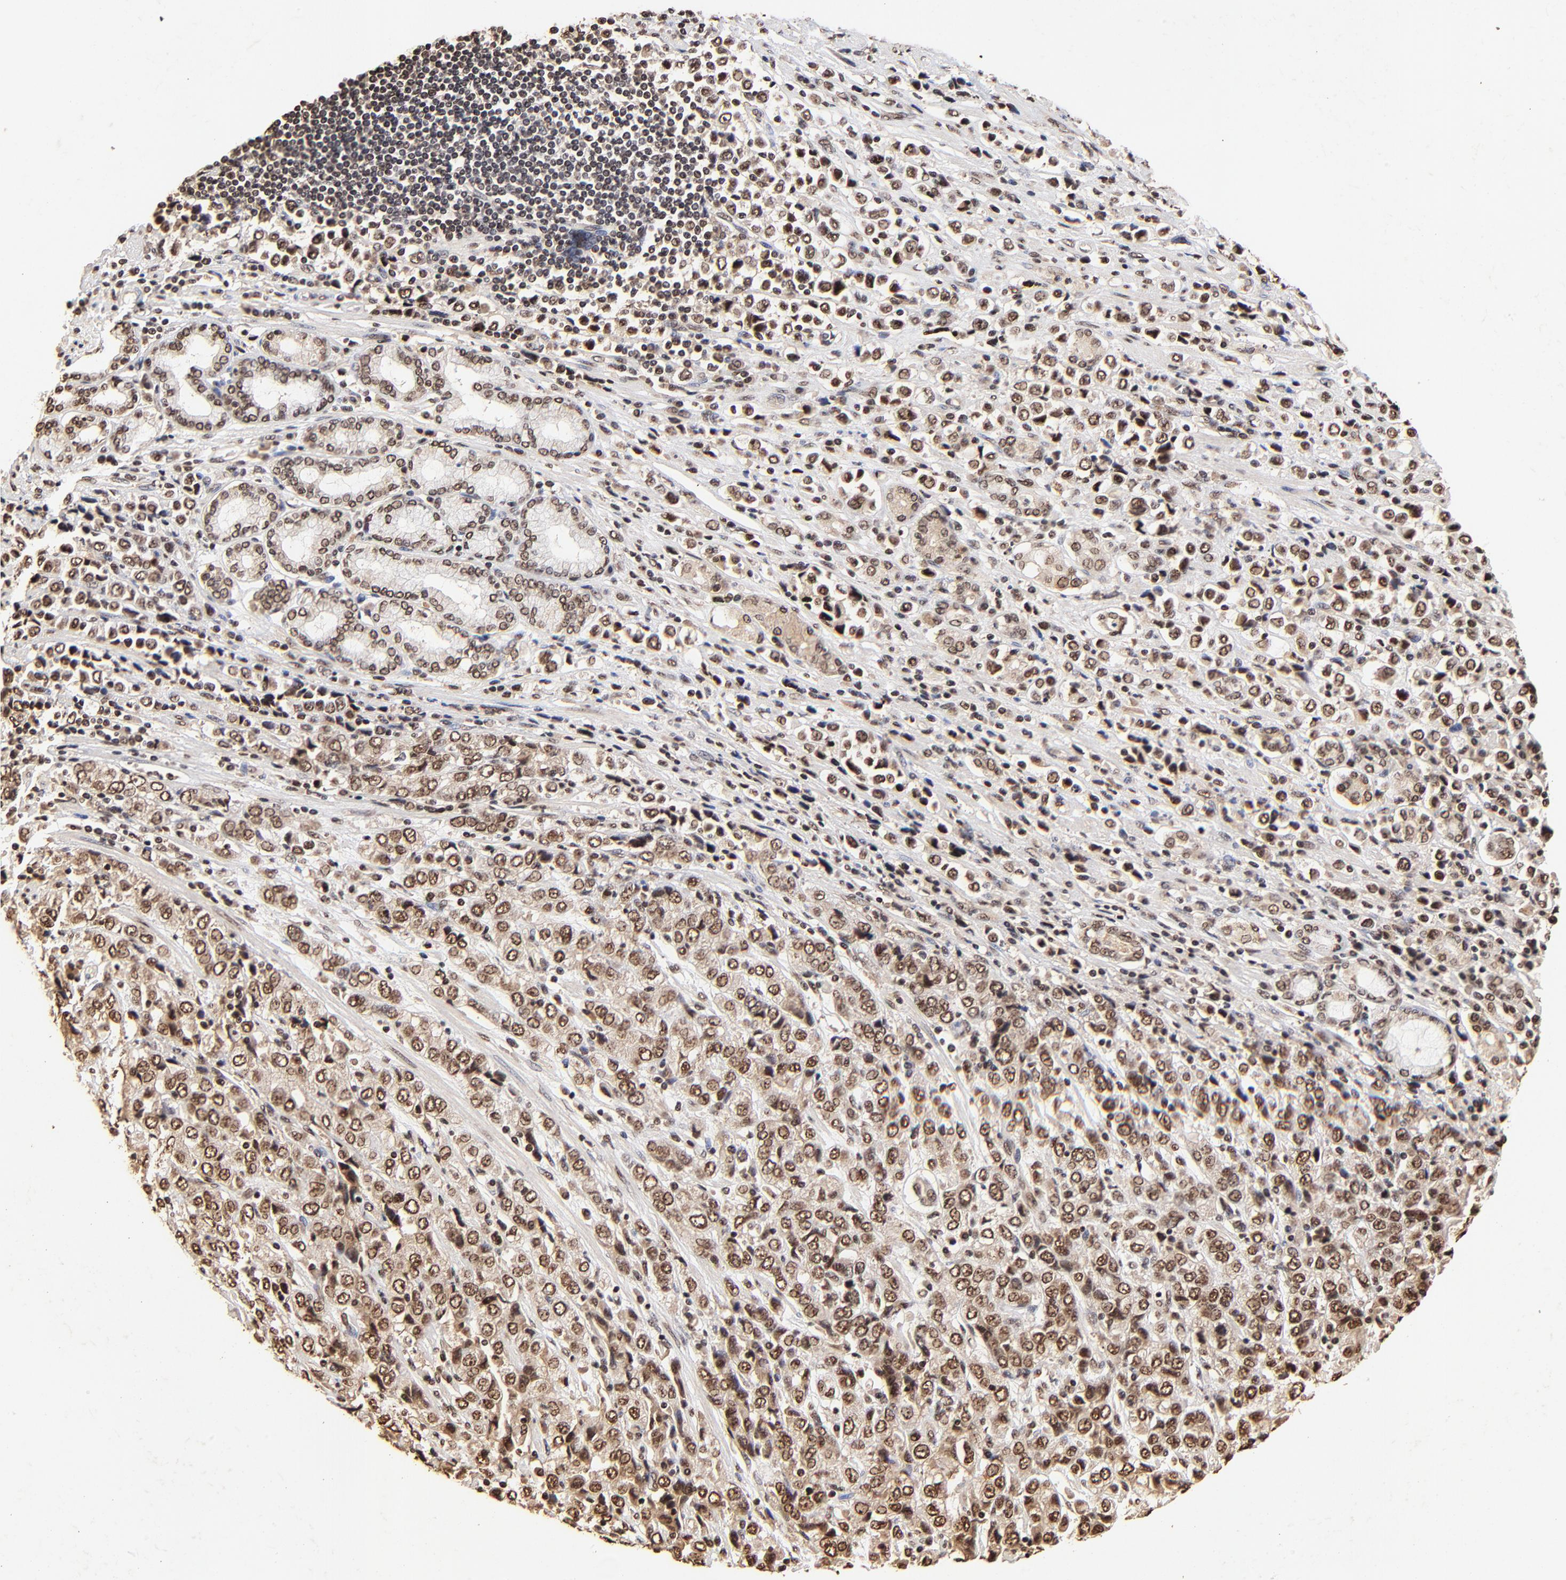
{"staining": {"intensity": "moderate", "quantity": ">75%", "location": "cytoplasmic/membranous,nuclear"}, "tissue": "stomach cancer", "cell_type": "Tumor cells", "image_type": "cancer", "snomed": [{"axis": "morphology", "description": "Adenocarcinoma, NOS"}, {"axis": "topography", "description": "Stomach, upper"}], "caption": "Immunohistochemical staining of human adenocarcinoma (stomach) displays medium levels of moderate cytoplasmic/membranous and nuclear protein staining in approximately >75% of tumor cells. (Brightfield microscopy of DAB IHC at high magnification).", "gene": "MED12", "patient": {"sex": "male", "age": 76}}